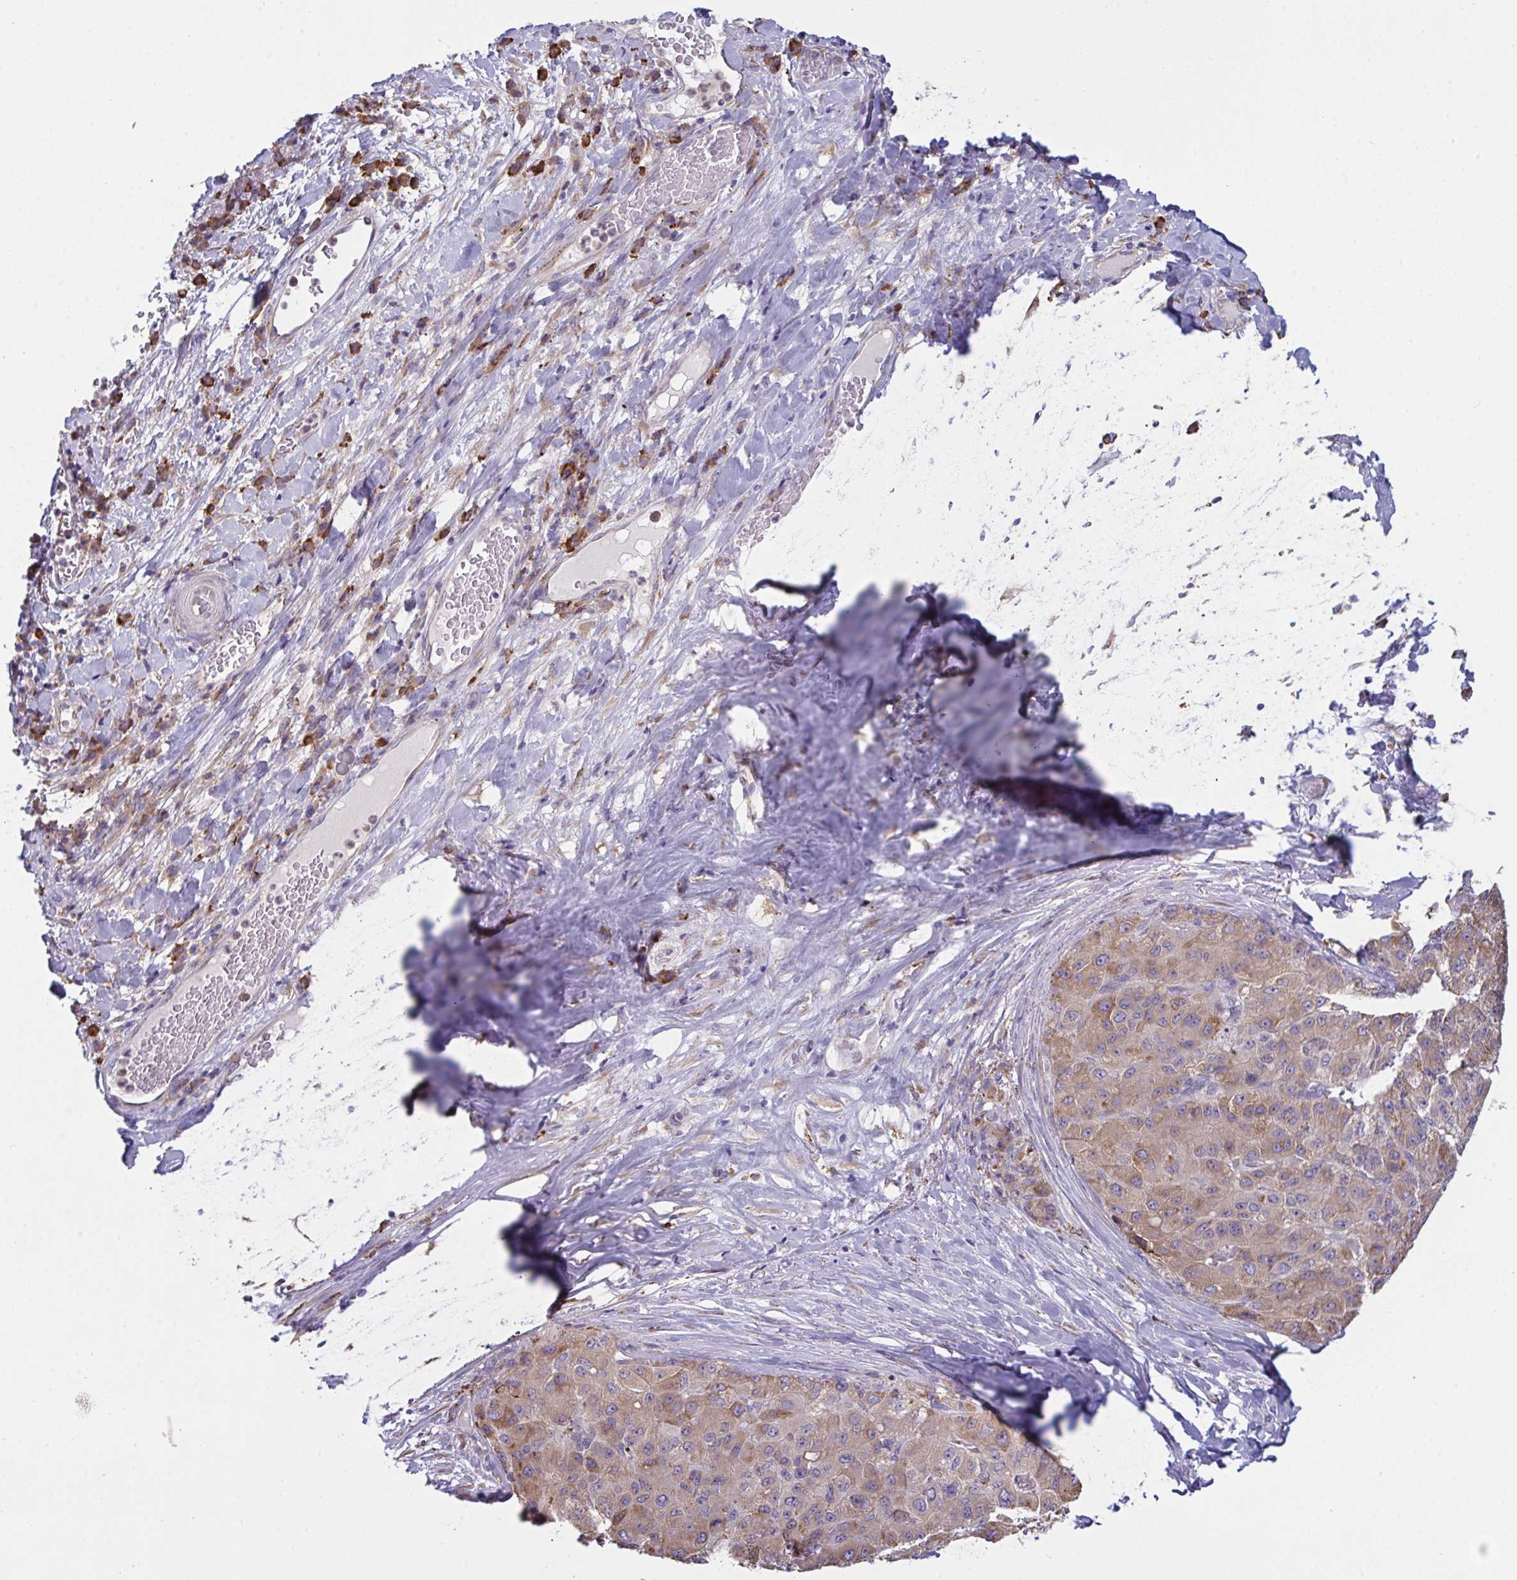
{"staining": {"intensity": "weak", "quantity": ">75%", "location": "cytoplasmic/membranous"}, "tissue": "liver cancer", "cell_type": "Tumor cells", "image_type": "cancer", "snomed": [{"axis": "morphology", "description": "Carcinoma, Hepatocellular, NOS"}, {"axis": "topography", "description": "Liver"}], "caption": "Liver hepatocellular carcinoma tissue demonstrates weak cytoplasmic/membranous positivity in about >75% of tumor cells The staining is performed using DAB (3,3'-diaminobenzidine) brown chromogen to label protein expression. The nuclei are counter-stained blue using hematoxylin.", "gene": "MYMK", "patient": {"sex": "male", "age": 80}}